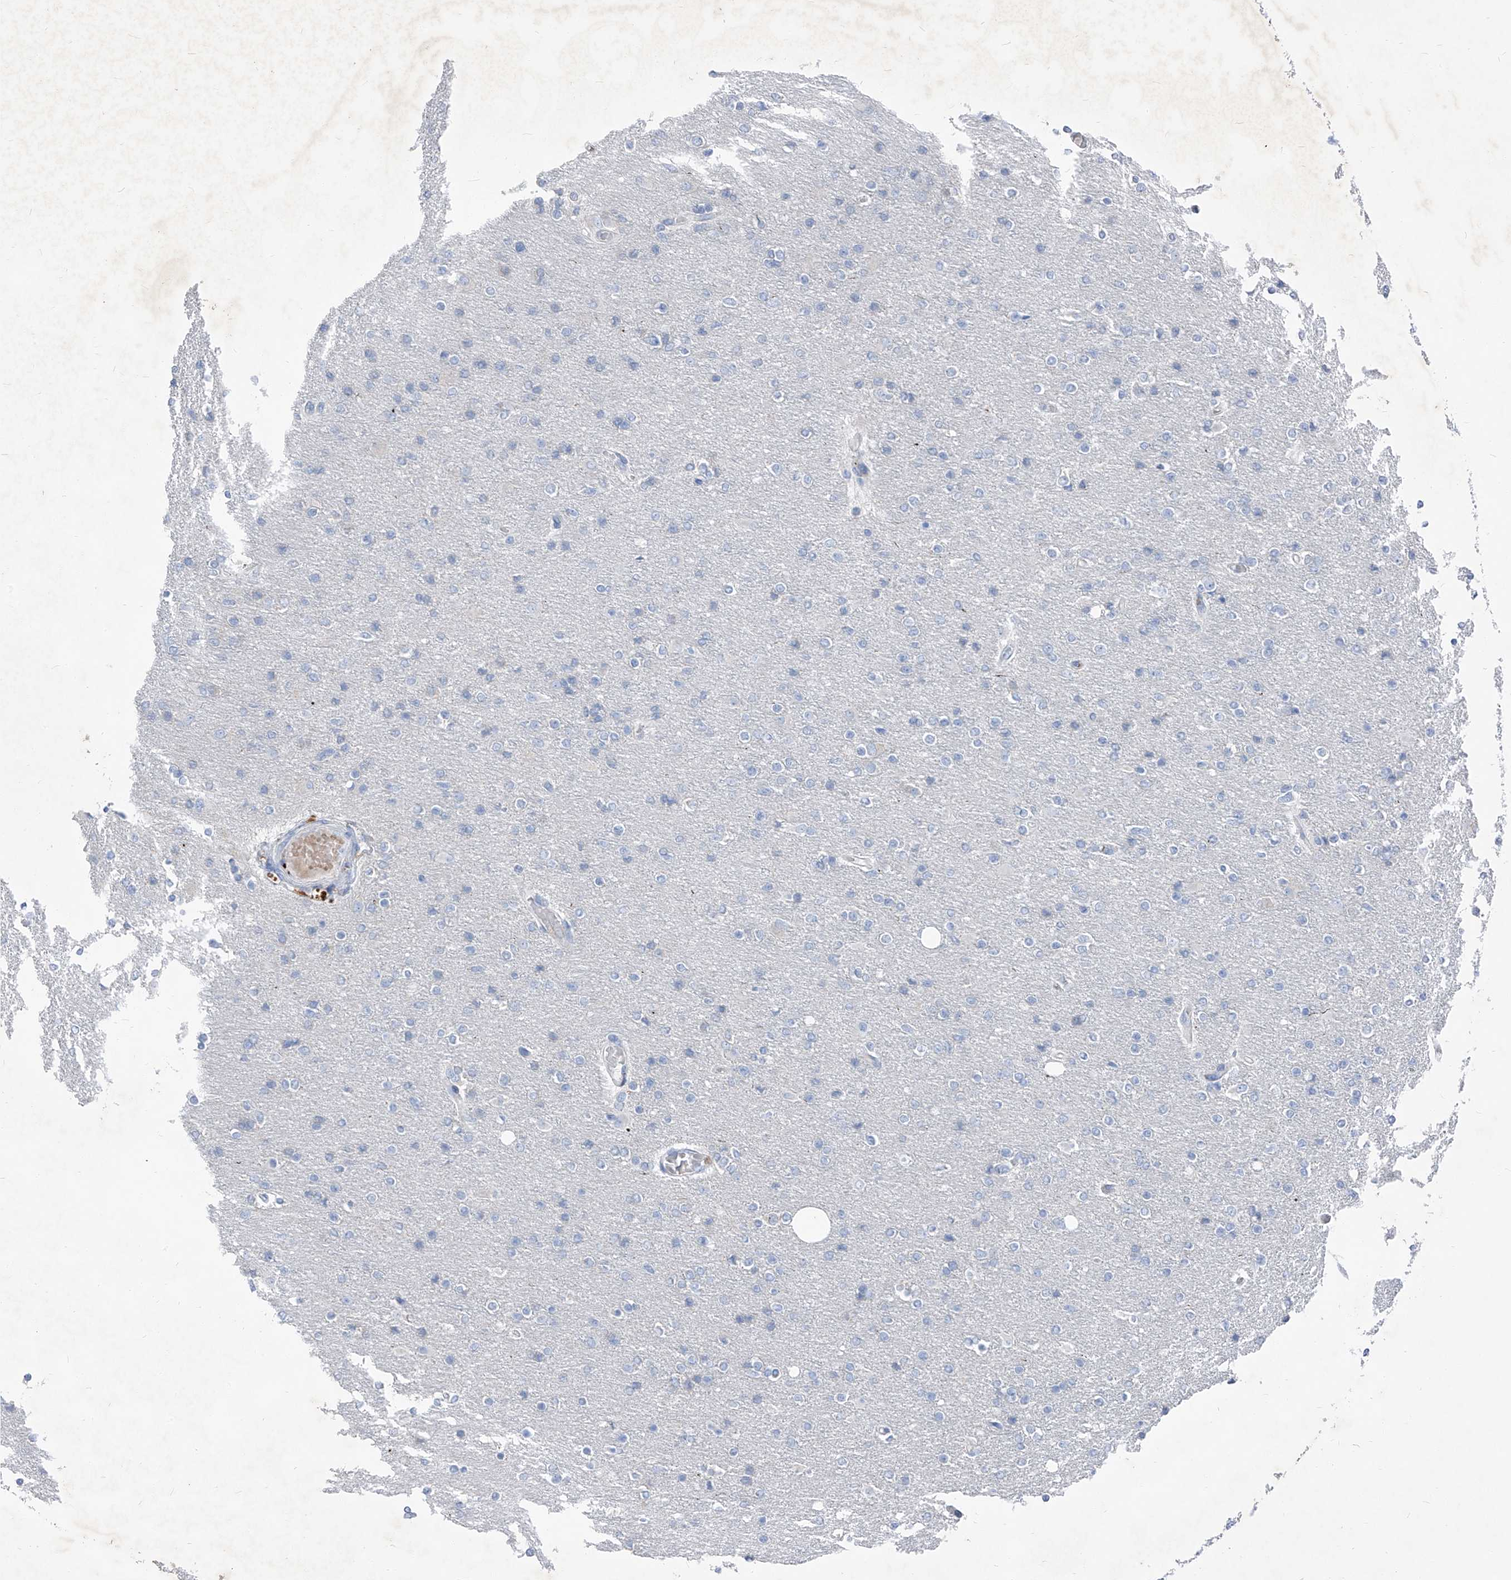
{"staining": {"intensity": "negative", "quantity": "none", "location": "none"}, "tissue": "glioma", "cell_type": "Tumor cells", "image_type": "cancer", "snomed": [{"axis": "morphology", "description": "Glioma, malignant, High grade"}, {"axis": "topography", "description": "Cerebral cortex"}], "caption": "Immunohistochemistry (IHC) micrograph of neoplastic tissue: glioma stained with DAB demonstrates no significant protein staining in tumor cells.", "gene": "IFI27", "patient": {"sex": "female", "age": 36}}